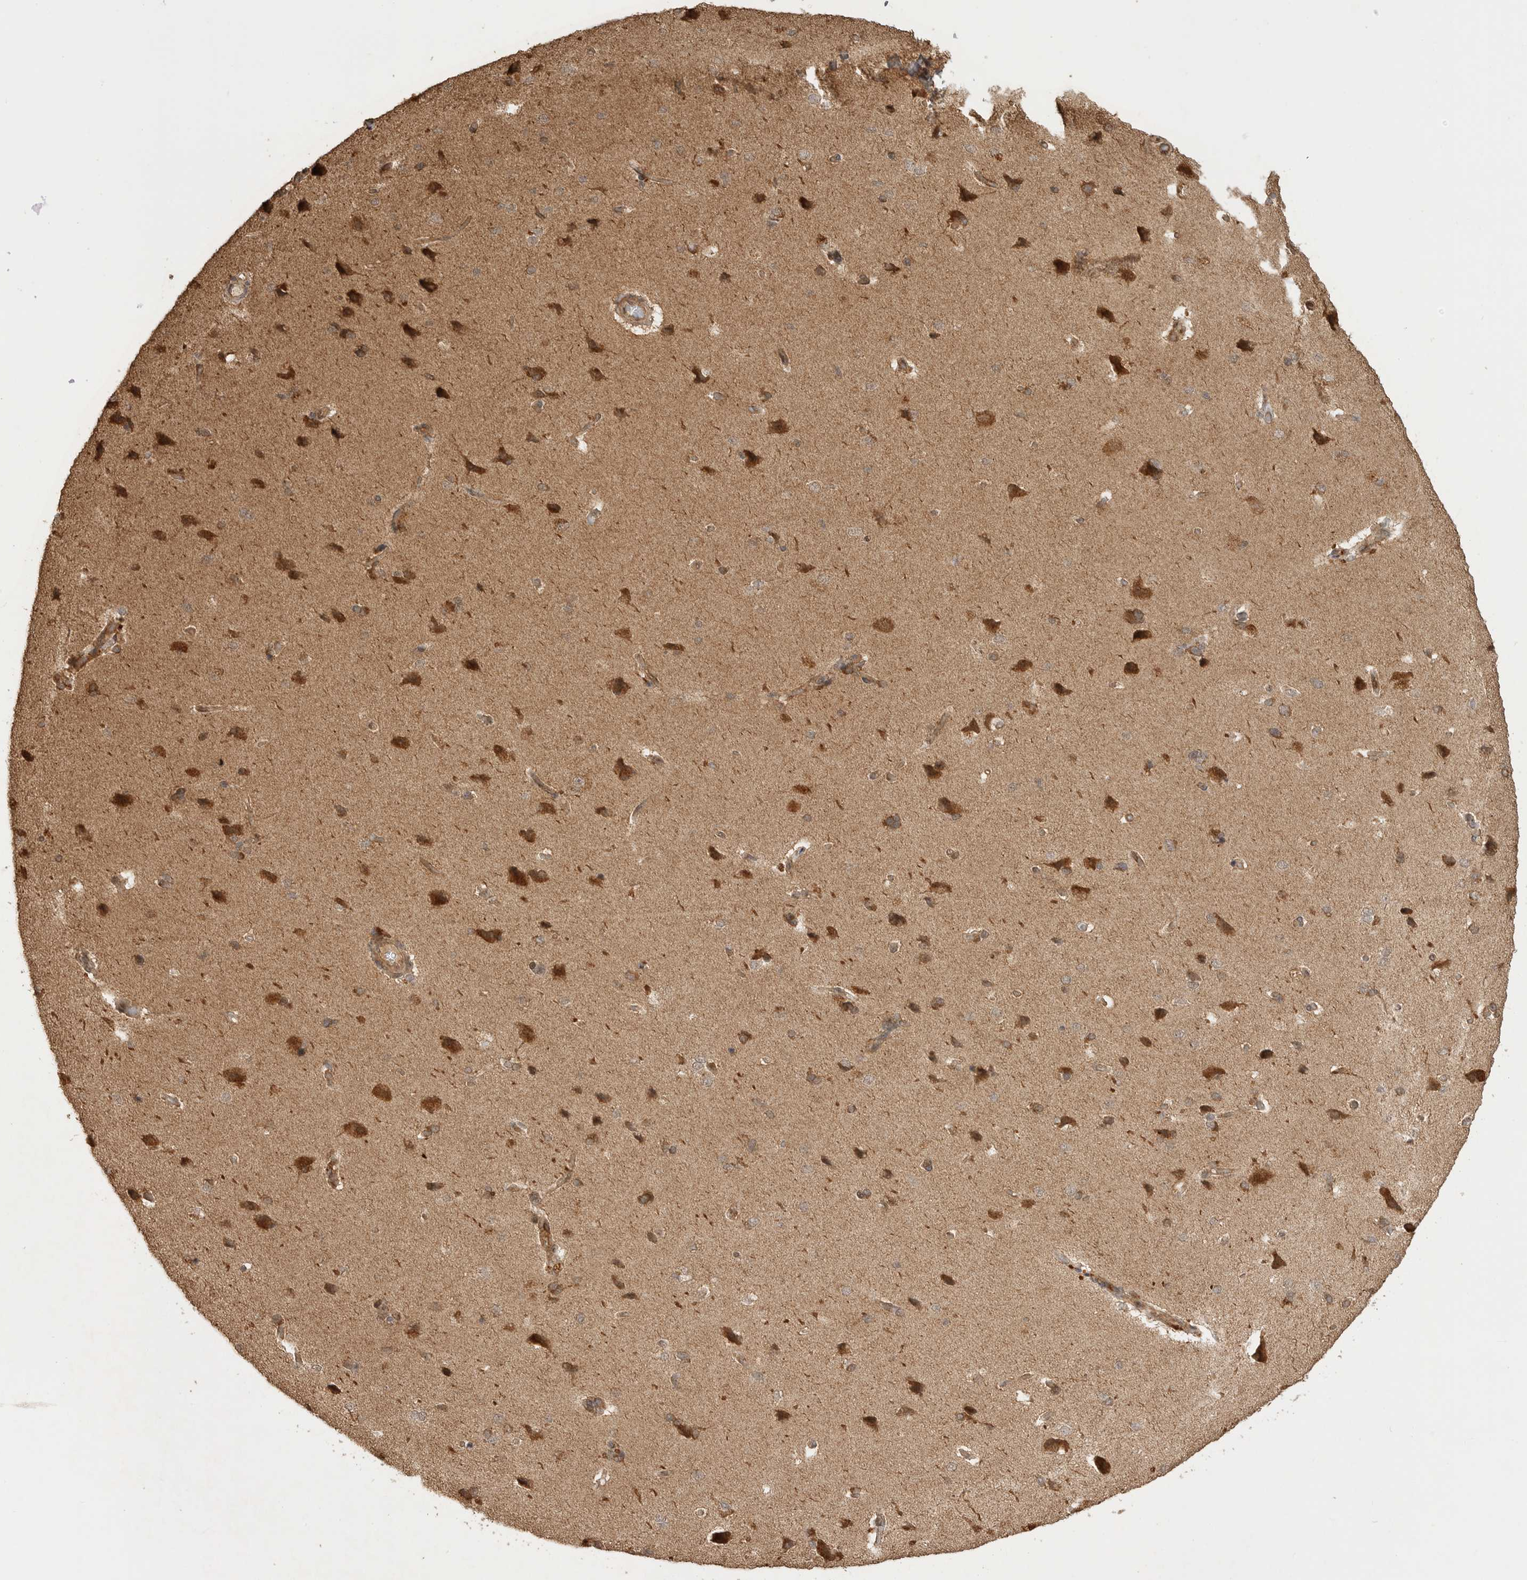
{"staining": {"intensity": "moderate", "quantity": "25%-75%", "location": "cytoplasmic/membranous"}, "tissue": "cerebral cortex", "cell_type": "Endothelial cells", "image_type": "normal", "snomed": [{"axis": "morphology", "description": "Normal tissue, NOS"}, {"axis": "topography", "description": "Cerebral cortex"}], "caption": "A medium amount of moderate cytoplasmic/membranous positivity is appreciated in about 25%-75% of endothelial cells in normal cerebral cortex. The protein is stained brown, and the nuclei are stained in blue (DAB (3,3'-diaminobenzidine) IHC with brightfield microscopy, high magnification).", "gene": "BOC", "patient": {"sex": "male", "age": 62}}